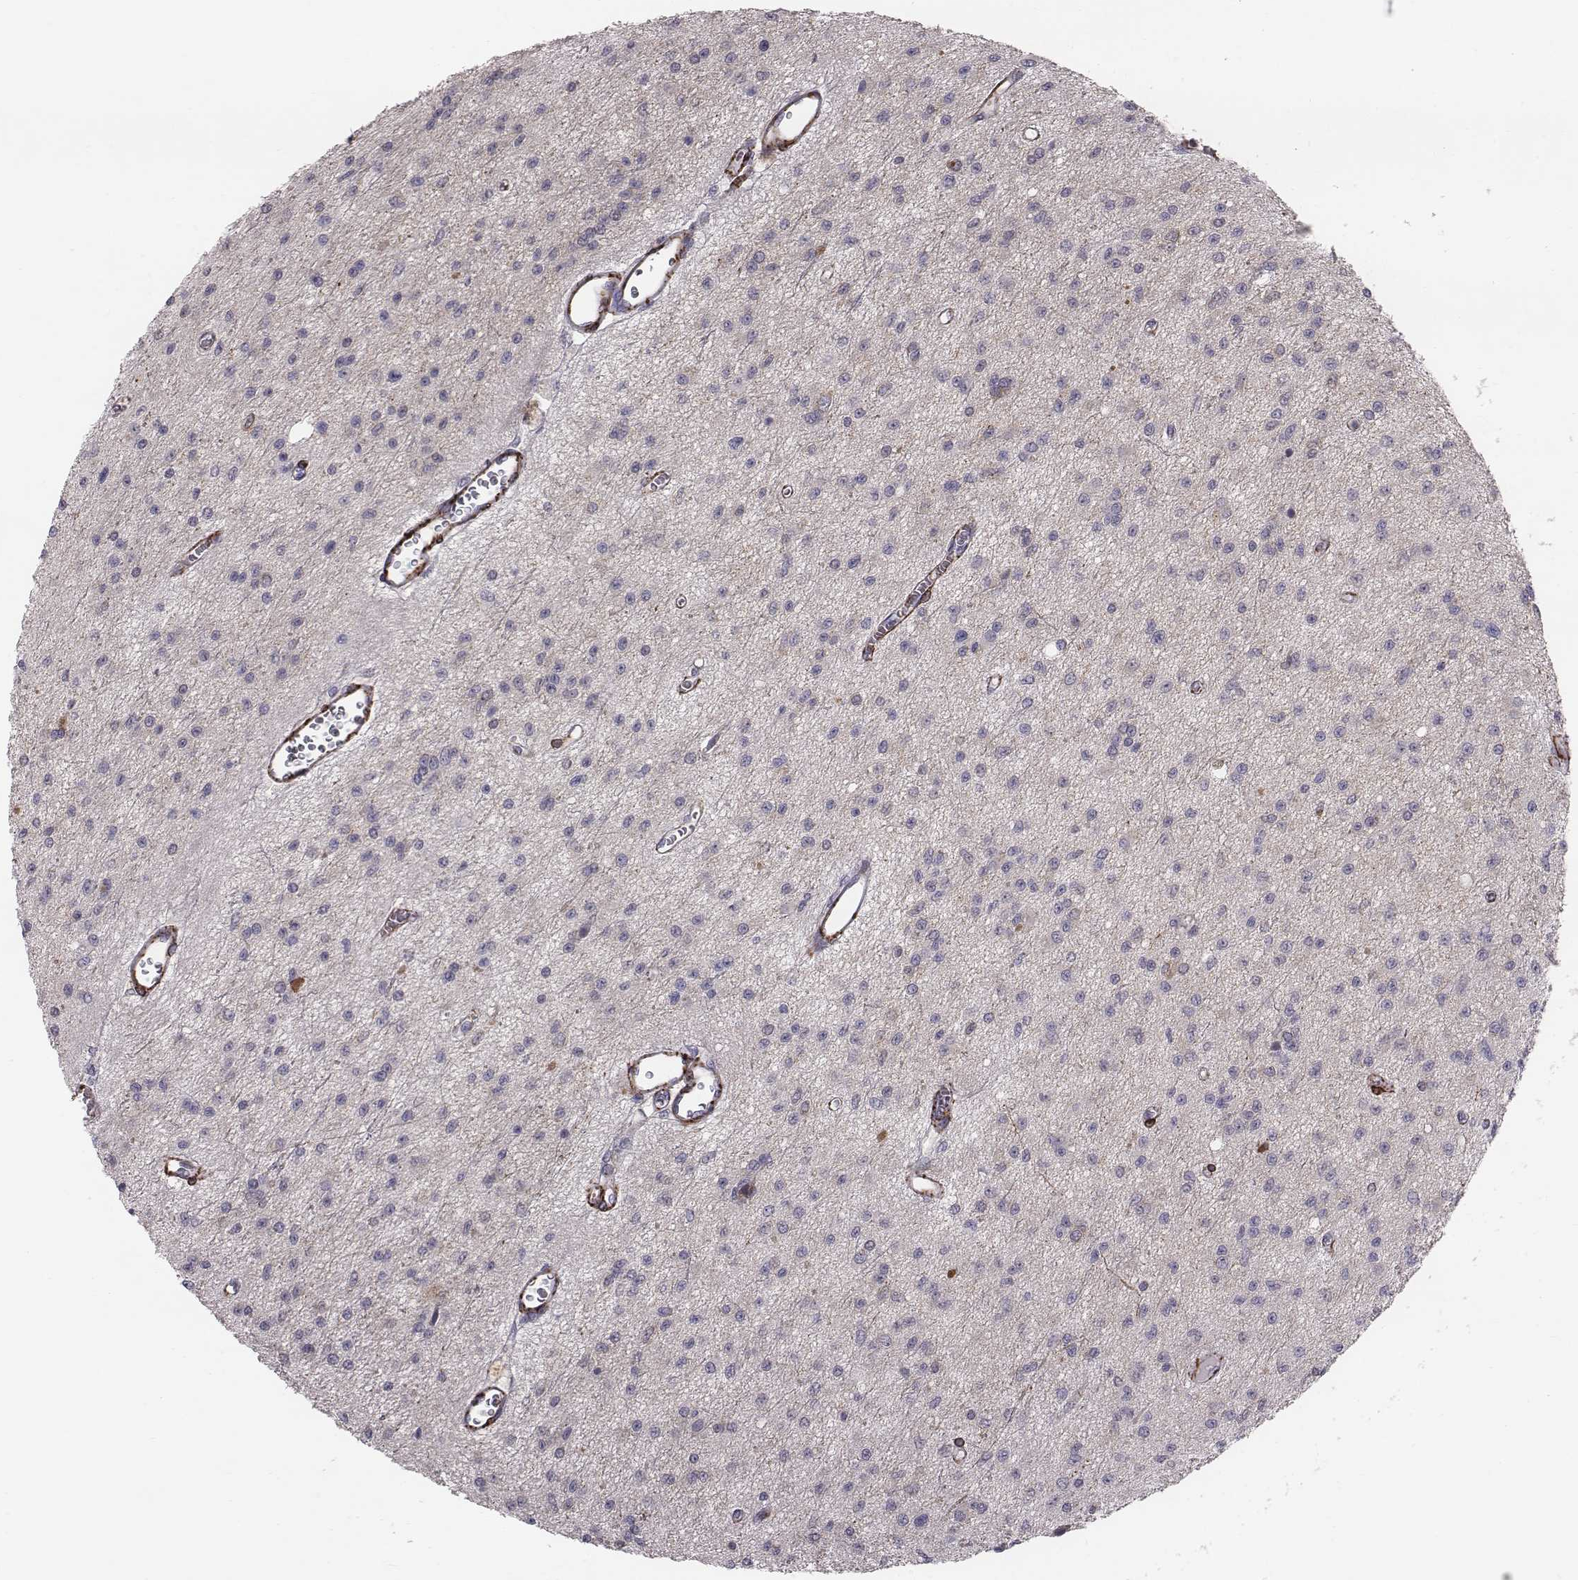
{"staining": {"intensity": "negative", "quantity": "none", "location": "none"}, "tissue": "glioma", "cell_type": "Tumor cells", "image_type": "cancer", "snomed": [{"axis": "morphology", "description": "Glioma, malignant, Low grade"}, {"axis": "topography", "description": "Brain"}], "caption": "Tumor cells show no significant expression in low-grade glioma (malignant). The staining is performed using DAB (3,3'-diaminobenzidine) brown chromogen with nuclei counter-stained in using hematoxylin.", "gene": "PRKCZ", "patient": {"sex": "female", "age": 45}}